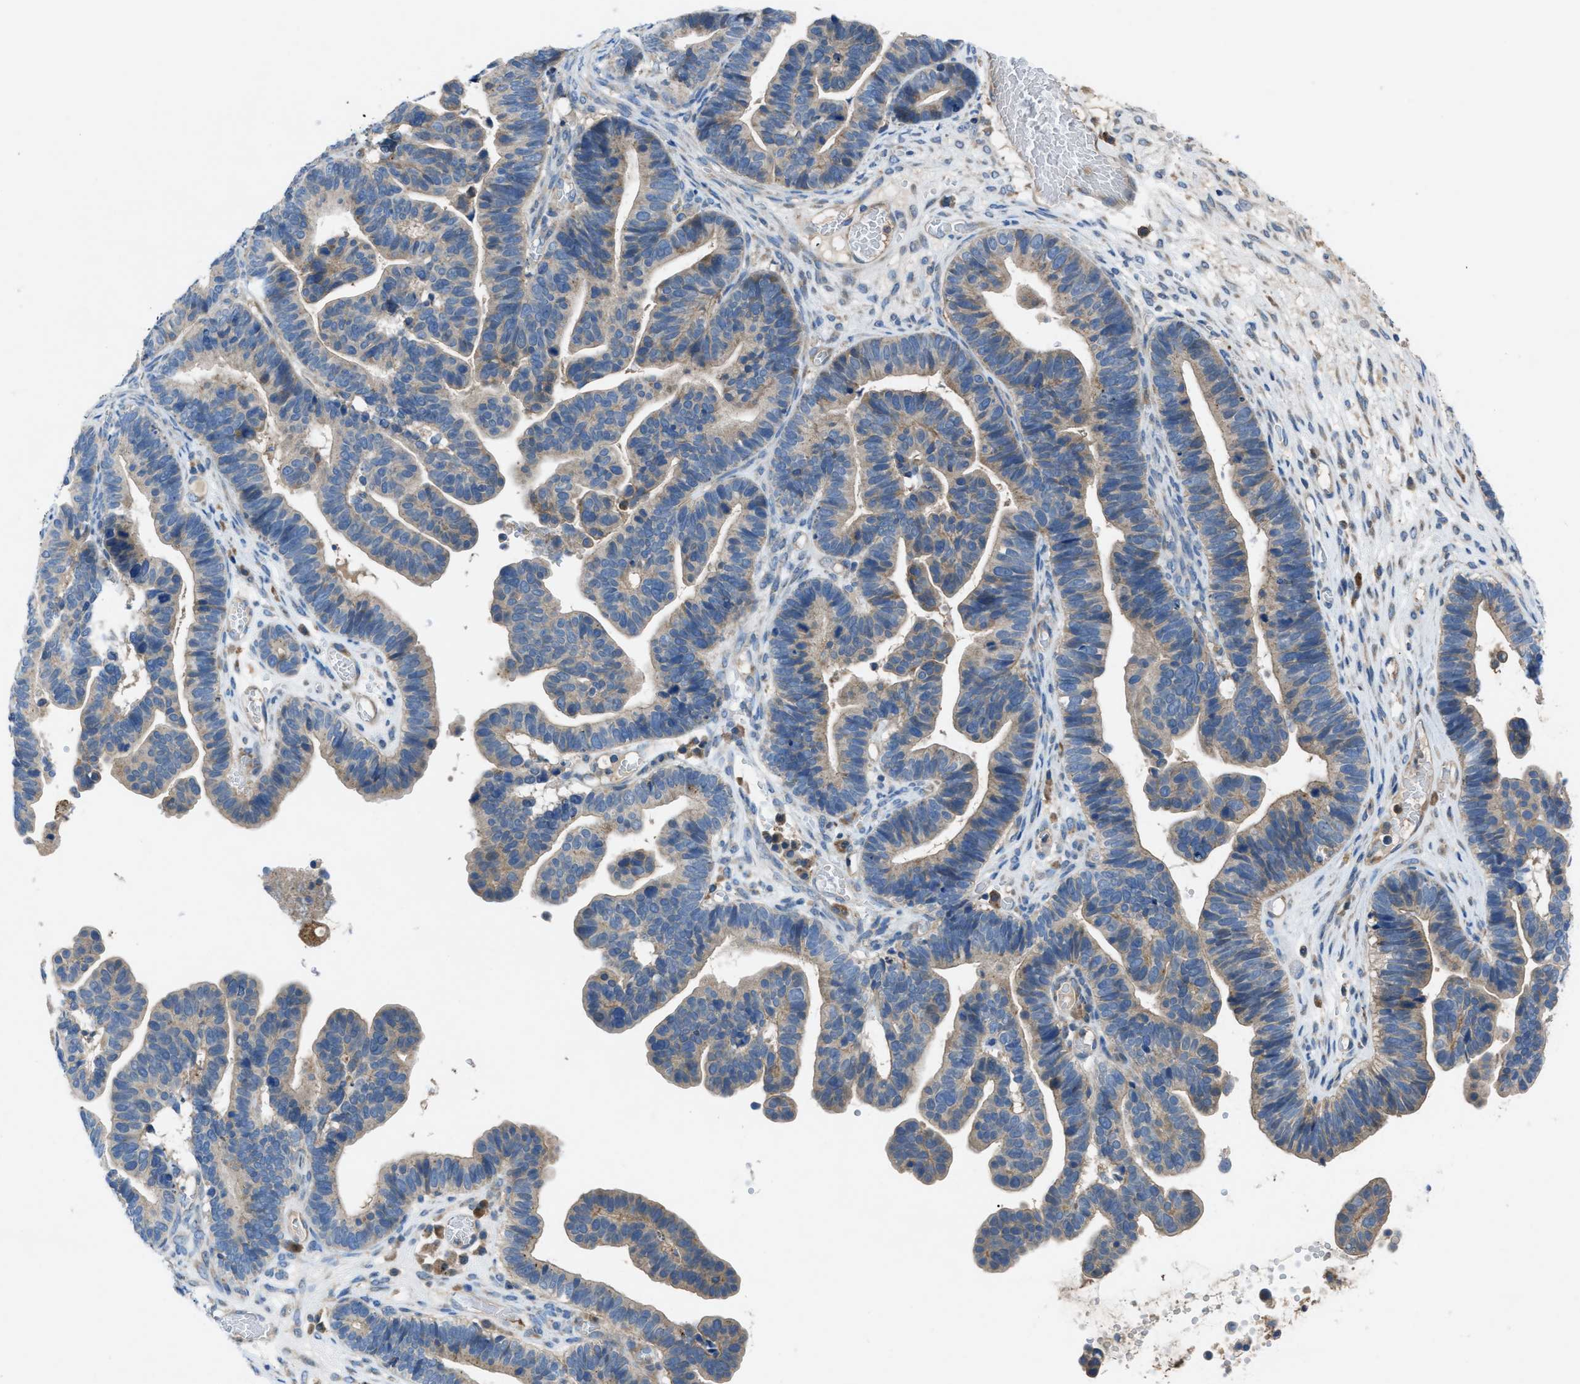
{"staining": {"intensity": "weak", "quantity": "<25%", "location": "cytoplasmic/membranous"}, "tissue": "ovarian cancer", "cell_type": "Tumor cells", "image_type": "cancer", "snomed": [{"axis": "morphology", "description": "Cystadenocarcinoma, serous, NOS"}, {"axis": "topography", "description": "Ovary"}], "caption": "Tumor cells are negative for protein expression in human ovarian cancer. (DAB (3,3'-diaminobenzidine) IHC, high magnification).", "gene": "MAP3K20", "patient": {"sex": "female", "age": 56}}